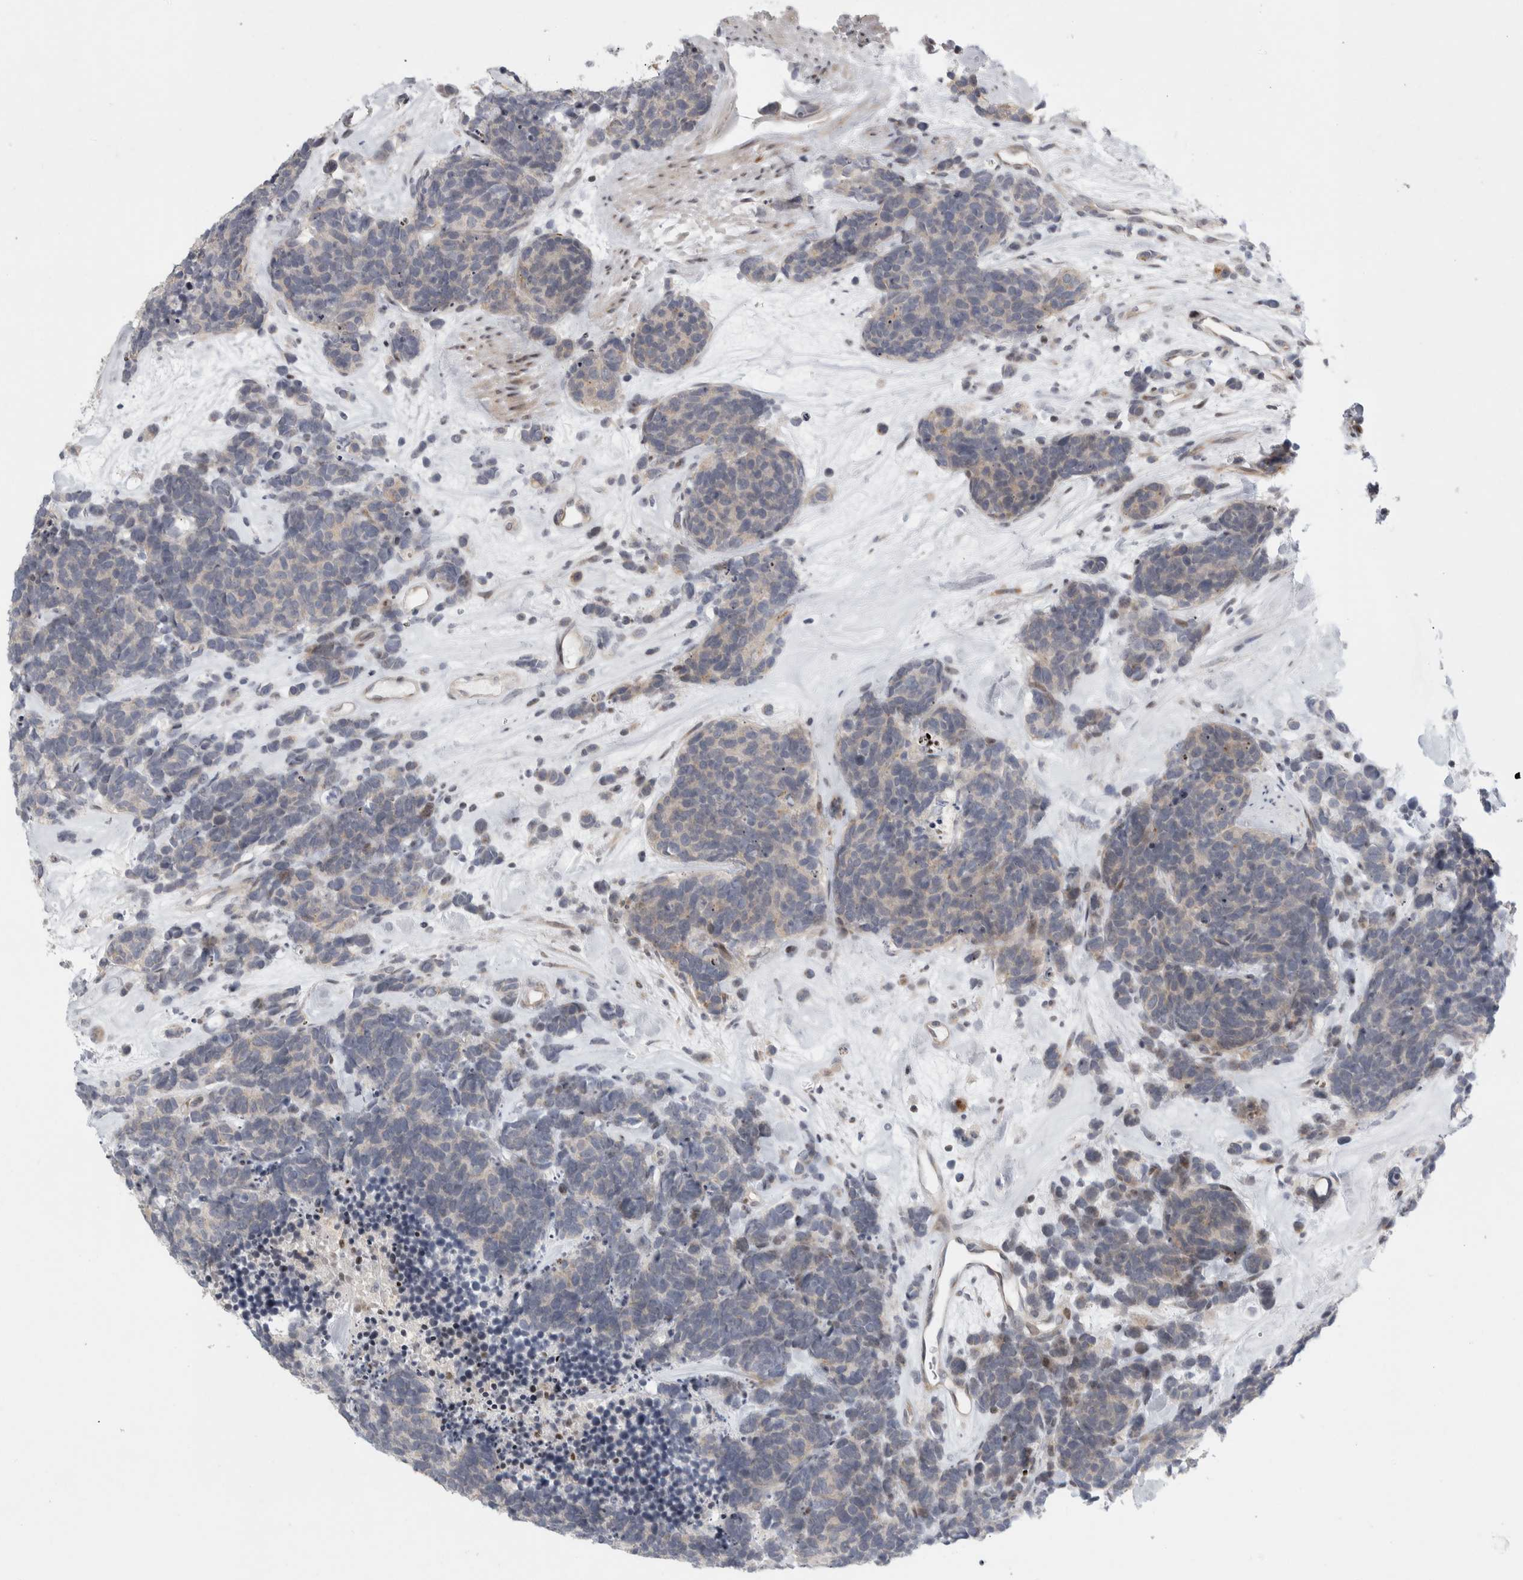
{"staining": {"intensity": "negative", "quantity": "none", "location": "none"}, "tissue": "carcinoid", "cell_type": "Tumor cells", "image_type": "cancer", "snomed": [{"axis": "morphology", "description": "Carcinoma, NOS"}, {"axis": "morphology", "description": "Carcinoid, malignant, NOS"}, {"axis": "topography", "description": "Urinary bladder"}], "caption": "An immunohistochemistry micrograph of carcinoma is shown. There is no staining in tumor cells of carcinoma. (IHC, brightfield microscopy, high magnification).", "gene": "UTP25", "patient": {"sex": "male", "age": 57}}